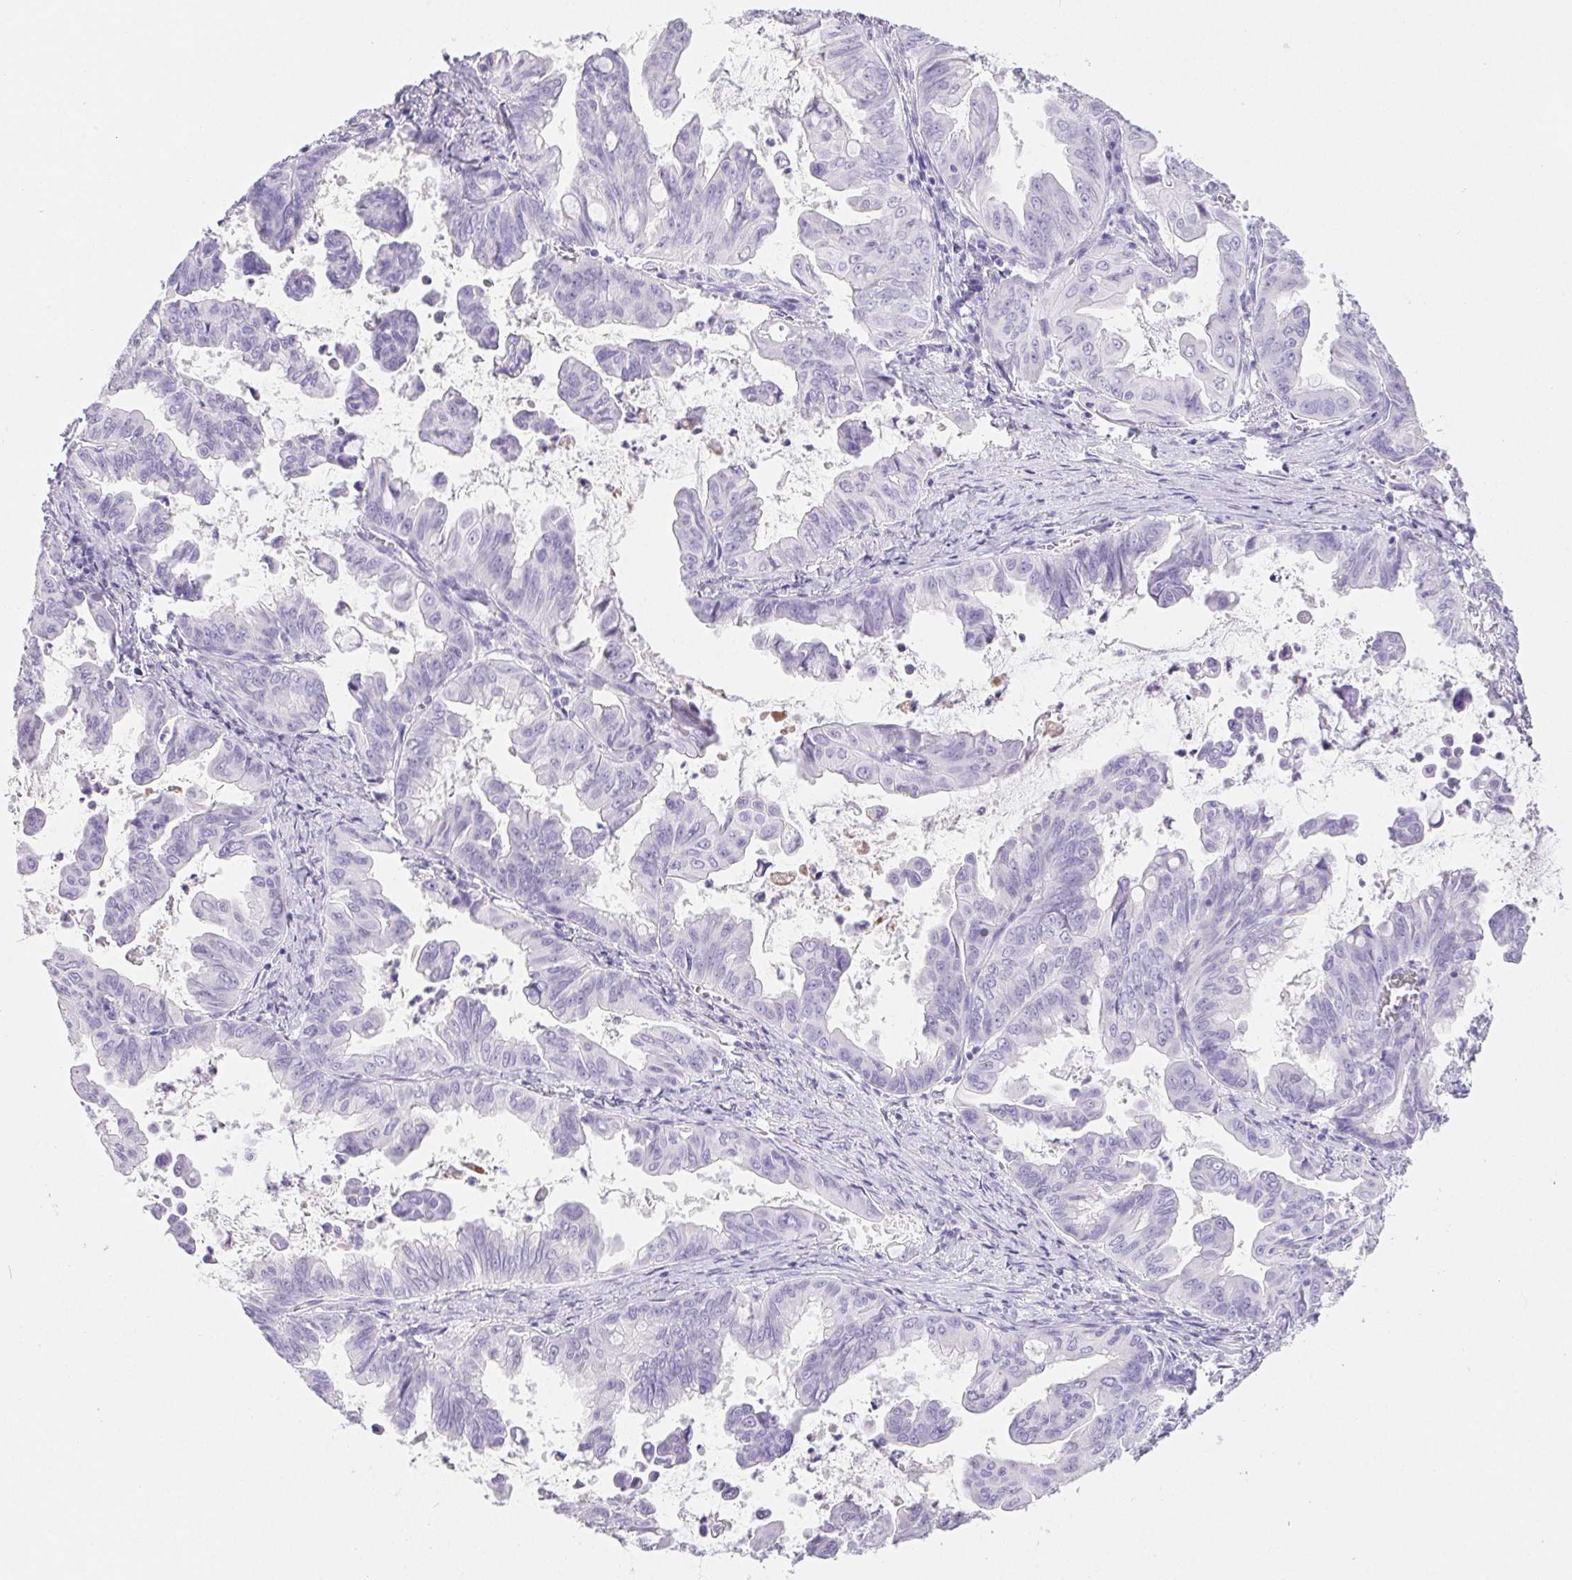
{"staining": {"intensity": "negative", "quantity": "none", "location": "none"}, "tissue": "stomach cancer", "cell_type": "Tumor cells", "image_type": "cancer", "snomed": [{"axis": "morphology", "description": "Adenocarcinoma, NOS"}, {"axis": "topography", "description": "Stomach, upper"}], "caption": "Photomicrograph shows no protein expression in tumor cells of adenocarcinoma (stomach) tissue.", "gene": "PNLIP", "patient": {"sex": "male", "age": 80}}